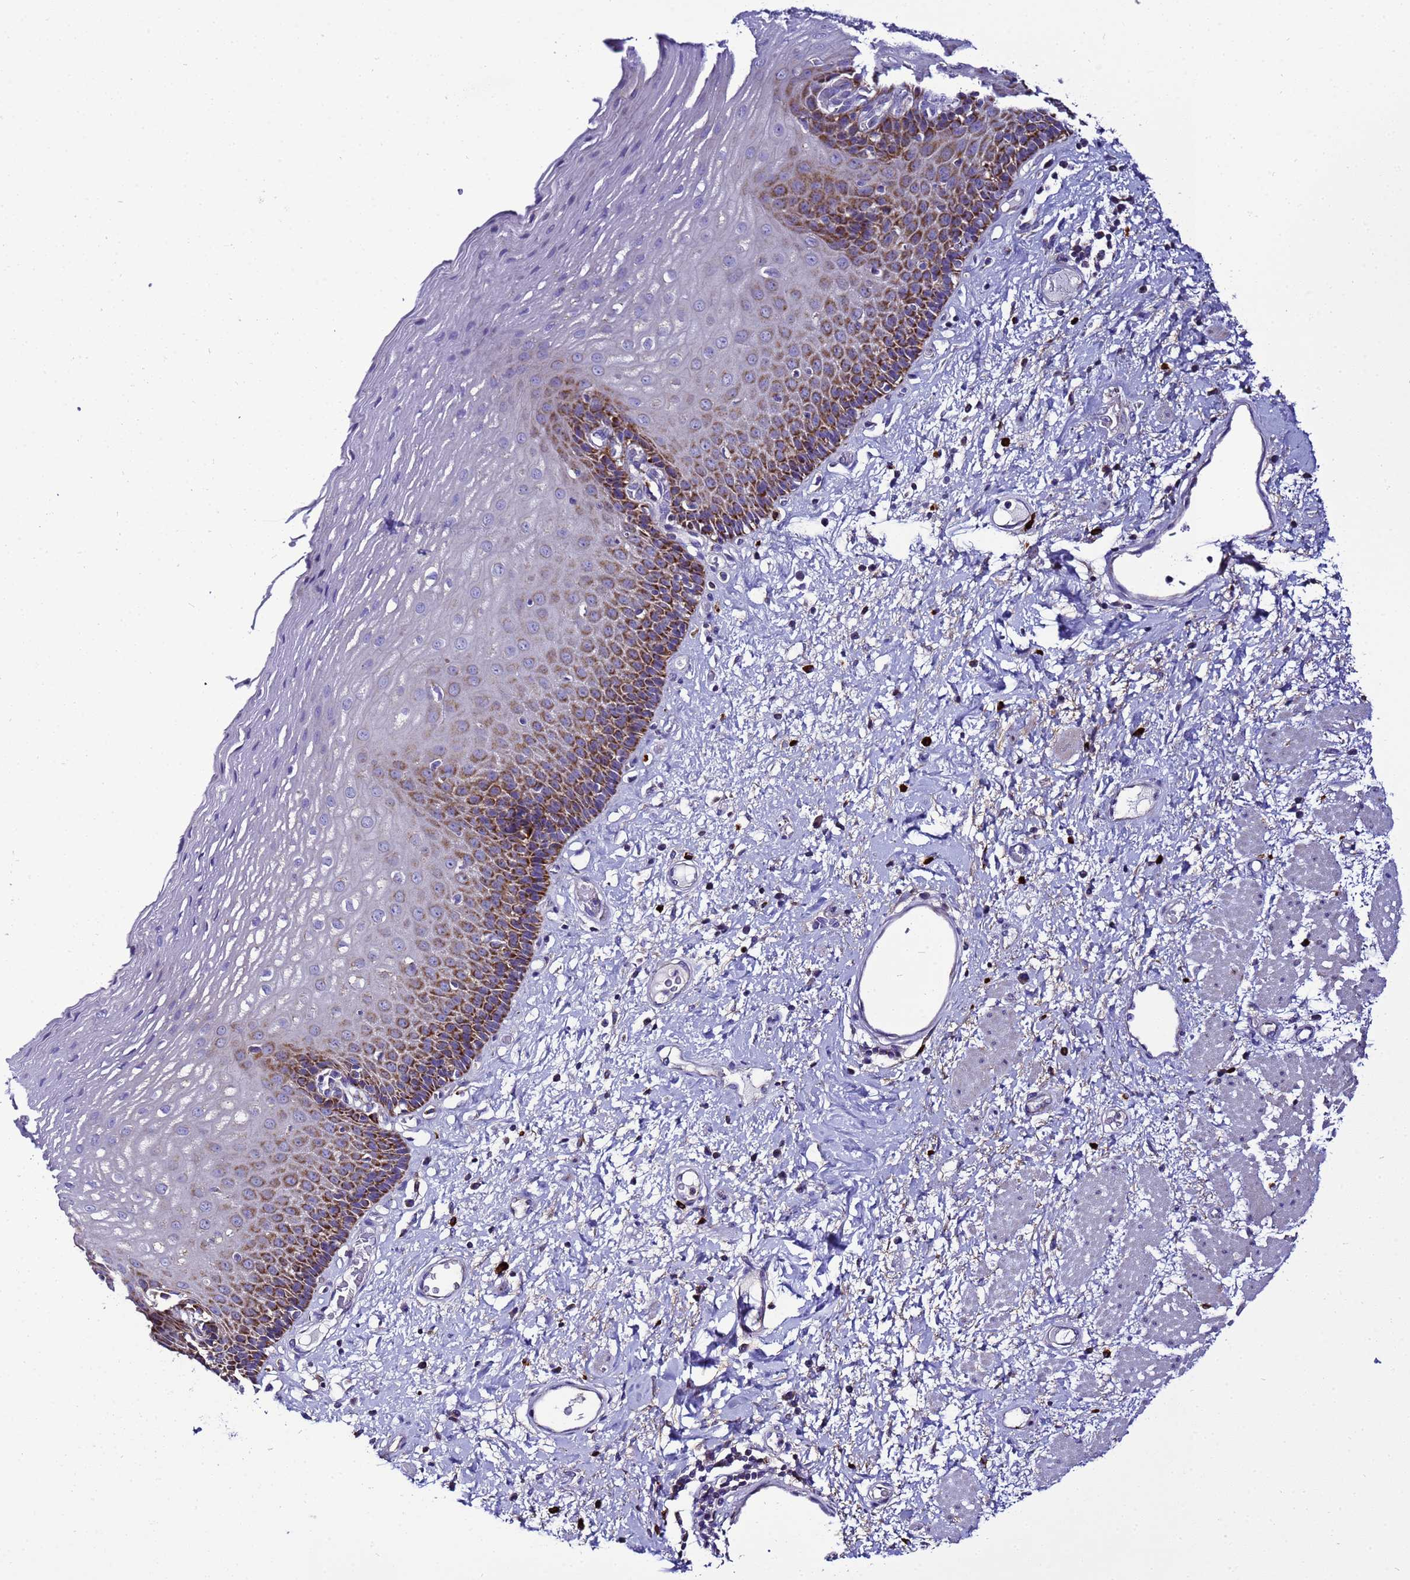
{"staining": {"intensity": "moderate", "quantity": "<25%", "location": "cytoplasmic/membranous"}, "tissue": "esophagus", "cell_type": "Squamous epithelial cells", "image_type": "normal", "snomed": [{"axis": "morphology", "description": "Normal tissue, NOS"}, {"axis": "morphology", "description": "Adenocarcinoma, NOS"}, {"axis": "topography", "description": "Esophagus"}], "caption": "Immunohistochemical staining of unremarkable human esophagus reveals moderate cytoplasmic/membranous protein positivity in about <25% of squamous epithelial cells.", "gene": "HIGD2A", "patient": {"sex": "male", "age": 62}}